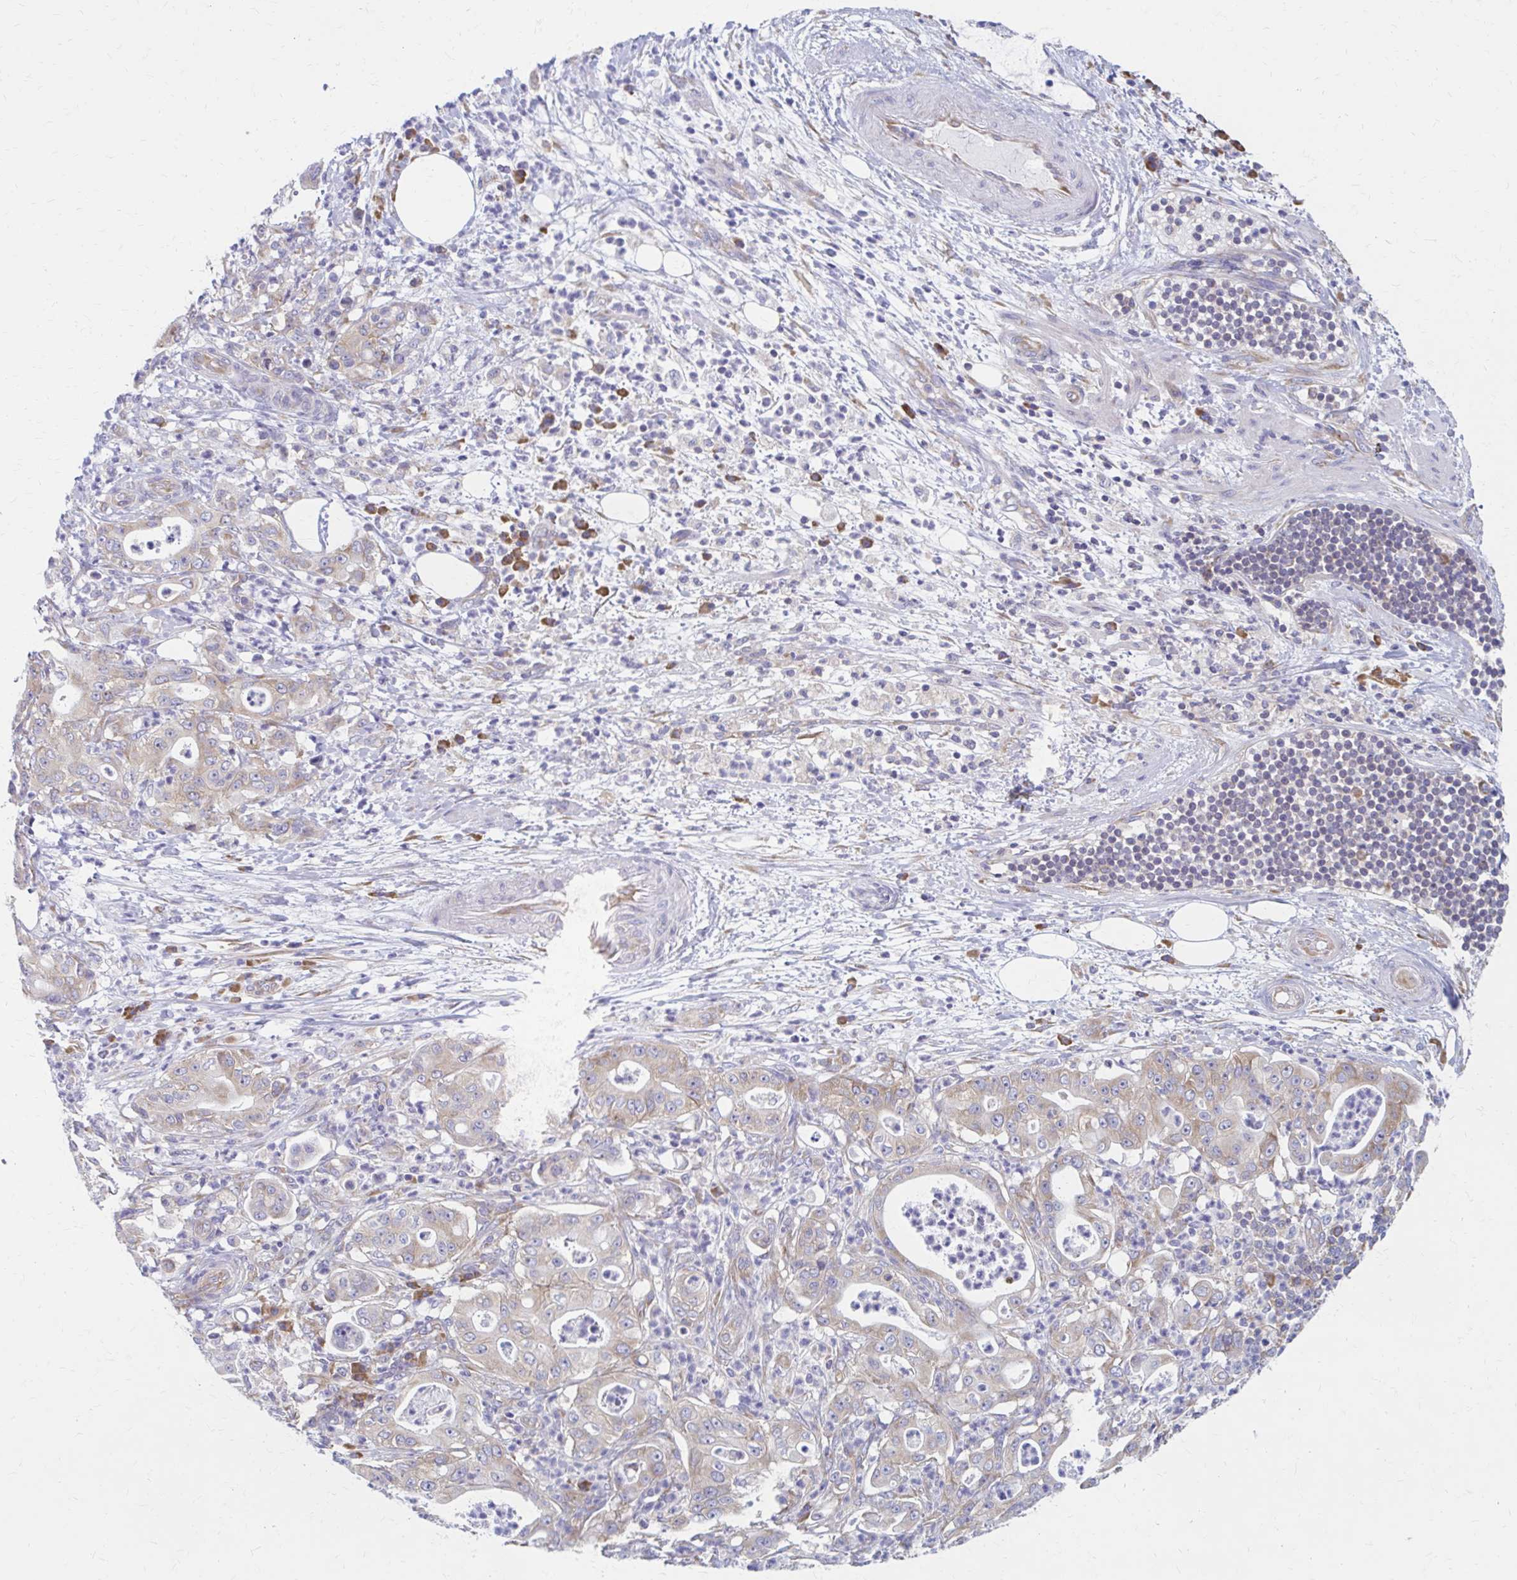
{"staining": {"intensity": "weak", "quantity": "25%-75%", "location": "cytoplasmic/membranous"}, "tissue": "pancreatic cancer", "cell_type": "Tumor cells", "image_type": "cancer", "snomed": [{"axis": "morphology", "description": "Adenocarcinoma, NOS"}, {"axis": "topography", "description": "Pancreas"}], "caption": "Immunohistochemistry (IHC) histopathology image of human pancreatic cancer (adenocarcinoma) stained for a protein (brown), which shows low levels of weak cytoplasmic/membranous positivity in approximately 25%-75% of tumor cells.", "gene": "RPL27A", "patient": {"sex": "male", "age": 71}}